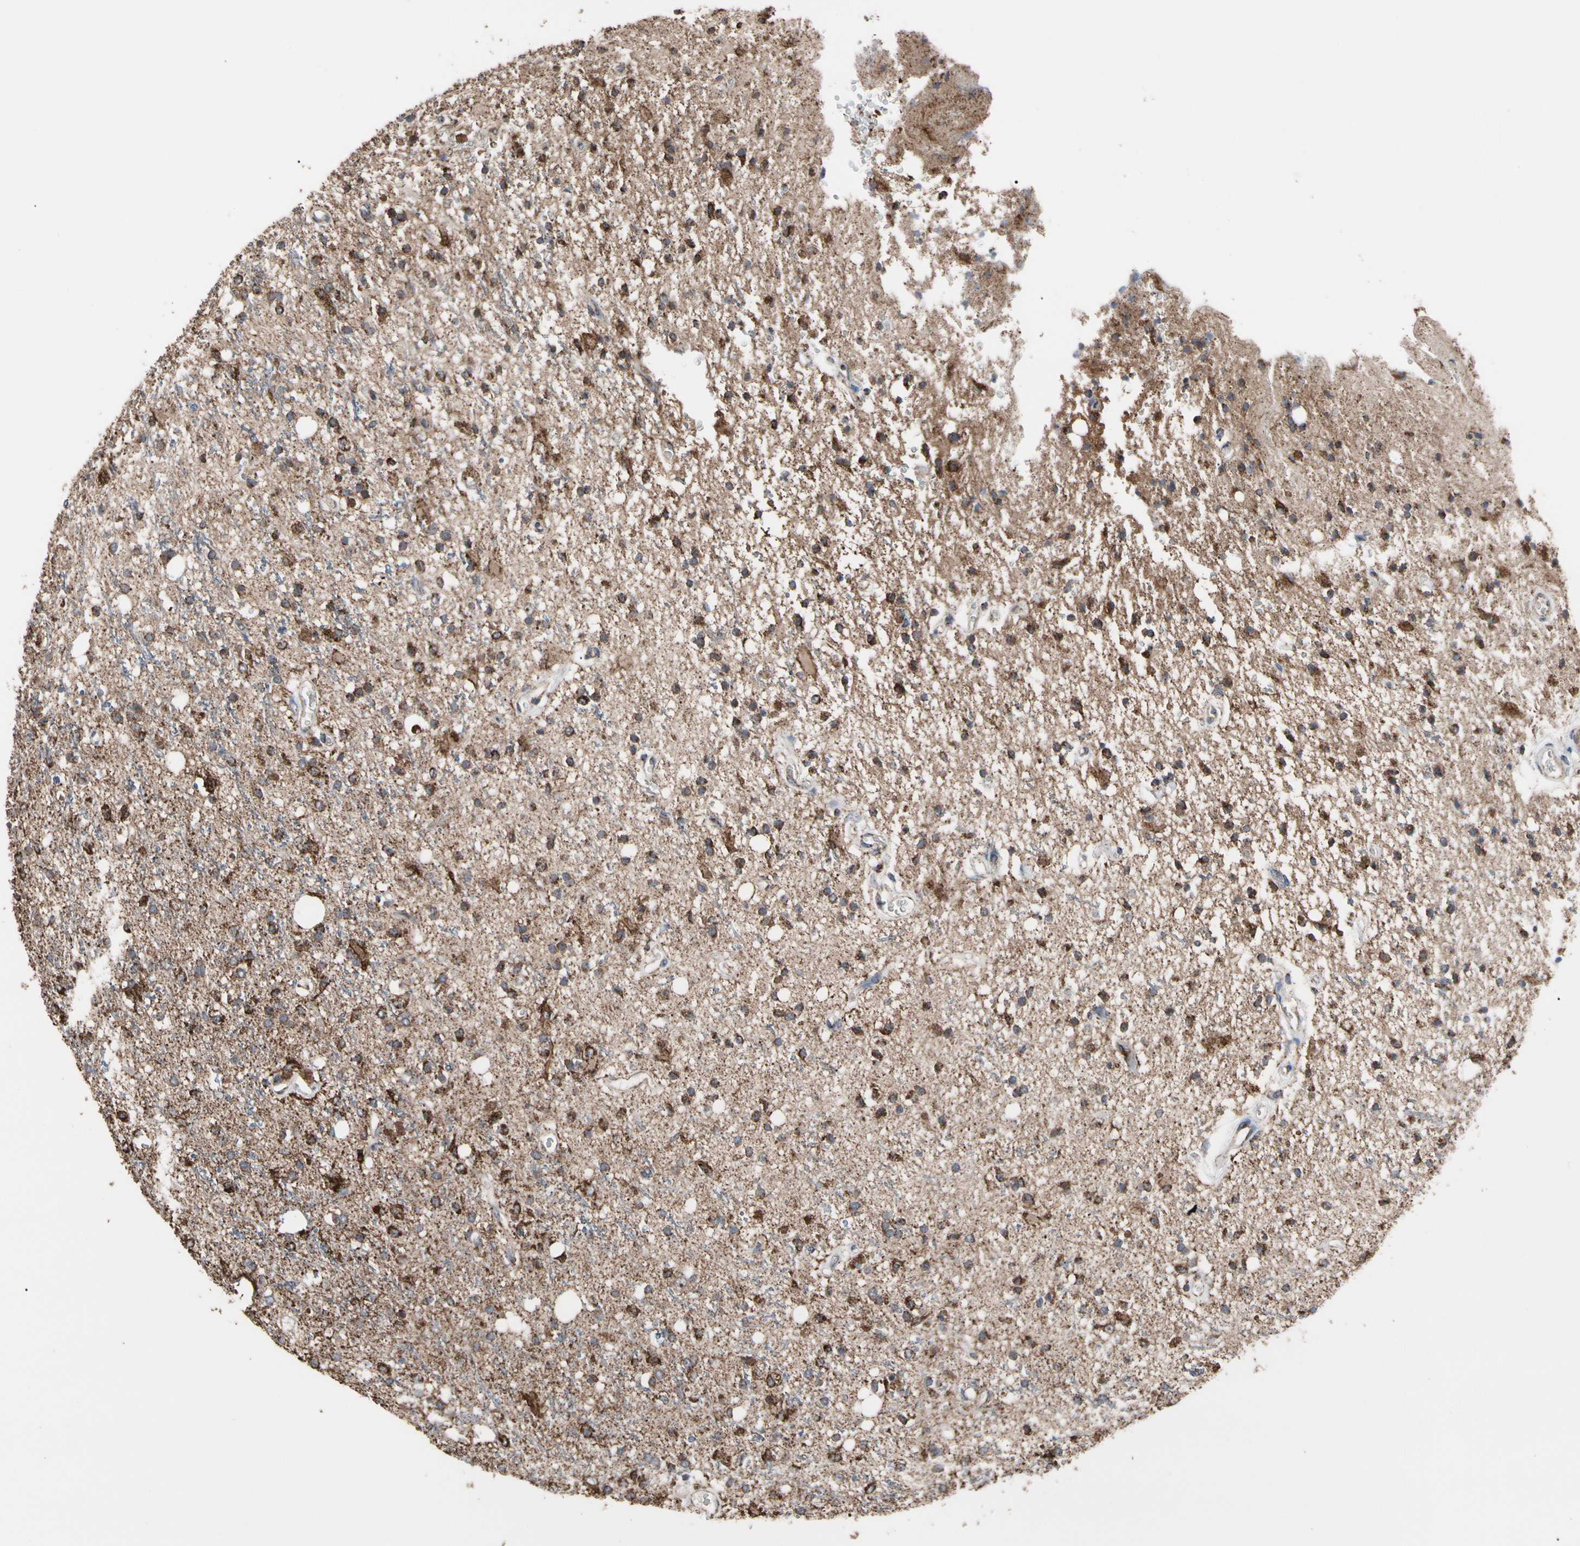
{"staining": {"intensity": "strong", "quantity": ">75%", "location": "cytoplasmic/membranous"}, "tissue": "glioma", "cell_type": "Tumor cells", "image_type": "cancer", "snomed": [{"axis": "morphology", "description": "Glioma, malignant, High grade"}, {"axis": "topography", "description": "Brain"}], "caption": "DAB immunohistochemical staining of glioma displays strong cytoplasmic/membranous protein expression in approximately >75% of tumor cells.", "gene": "FAM110B", "patient": {"sex": "male", "age": 47}}